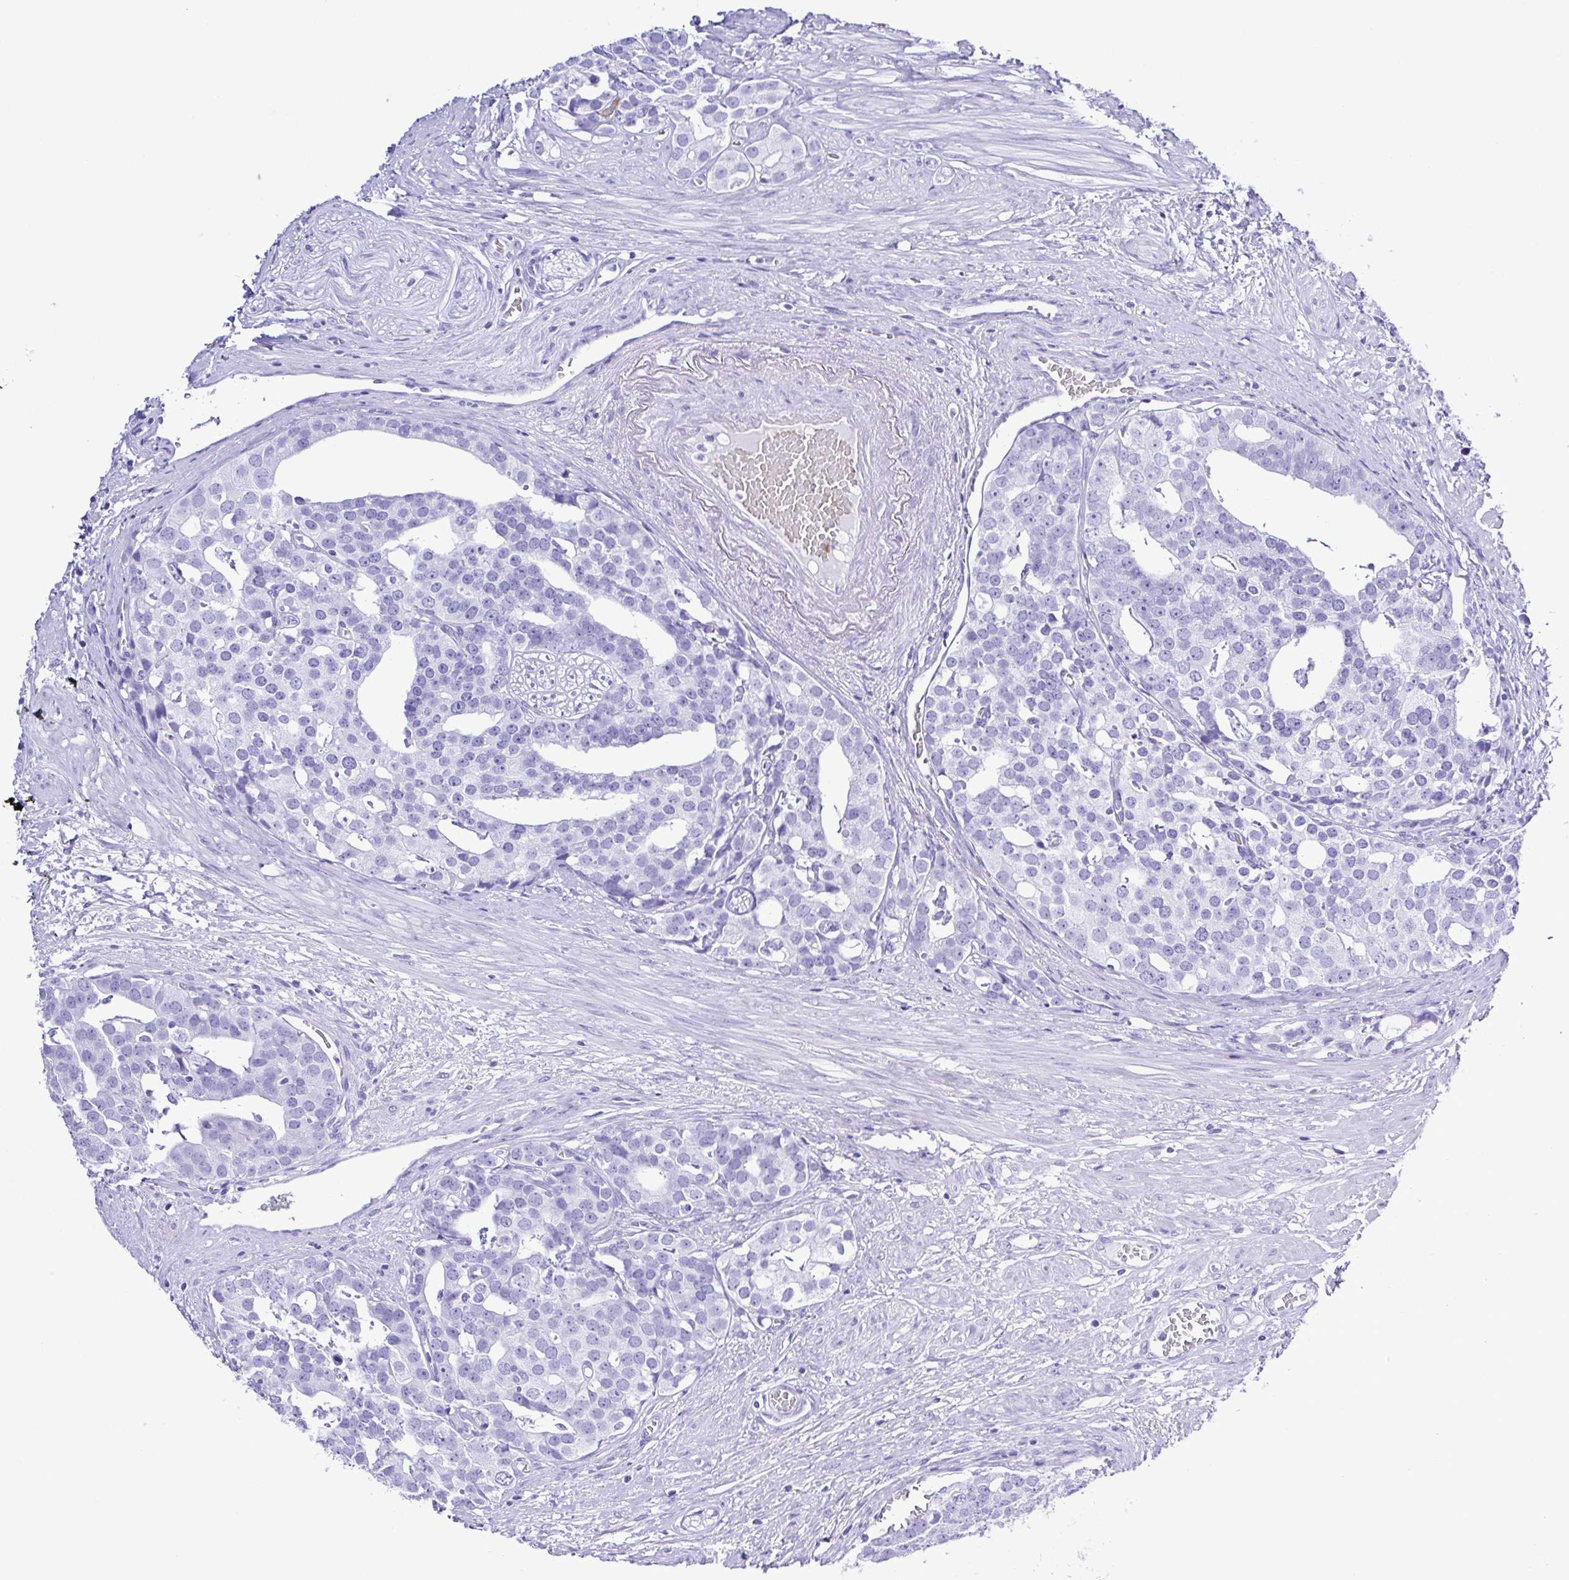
{"staining": {"intensity": "negative", "quantity": "none", "location": "none"}, "tissue": "prostate cancer", "cell_type": "Tumor cells", "image_type": "cancer", "snomed": [{"axis": "morphology", "description": "Adenocarcinoma, High grade"}, {"axis": "topography", "description": "Prostate"}], "caption": "This is a histopathology image of immunohistochemistry (IHC) staining of prostate cancer, which shows no positivity in tumor cells.", "gene": "SYT1", "patient": {"sex": "male", "age": 71}}